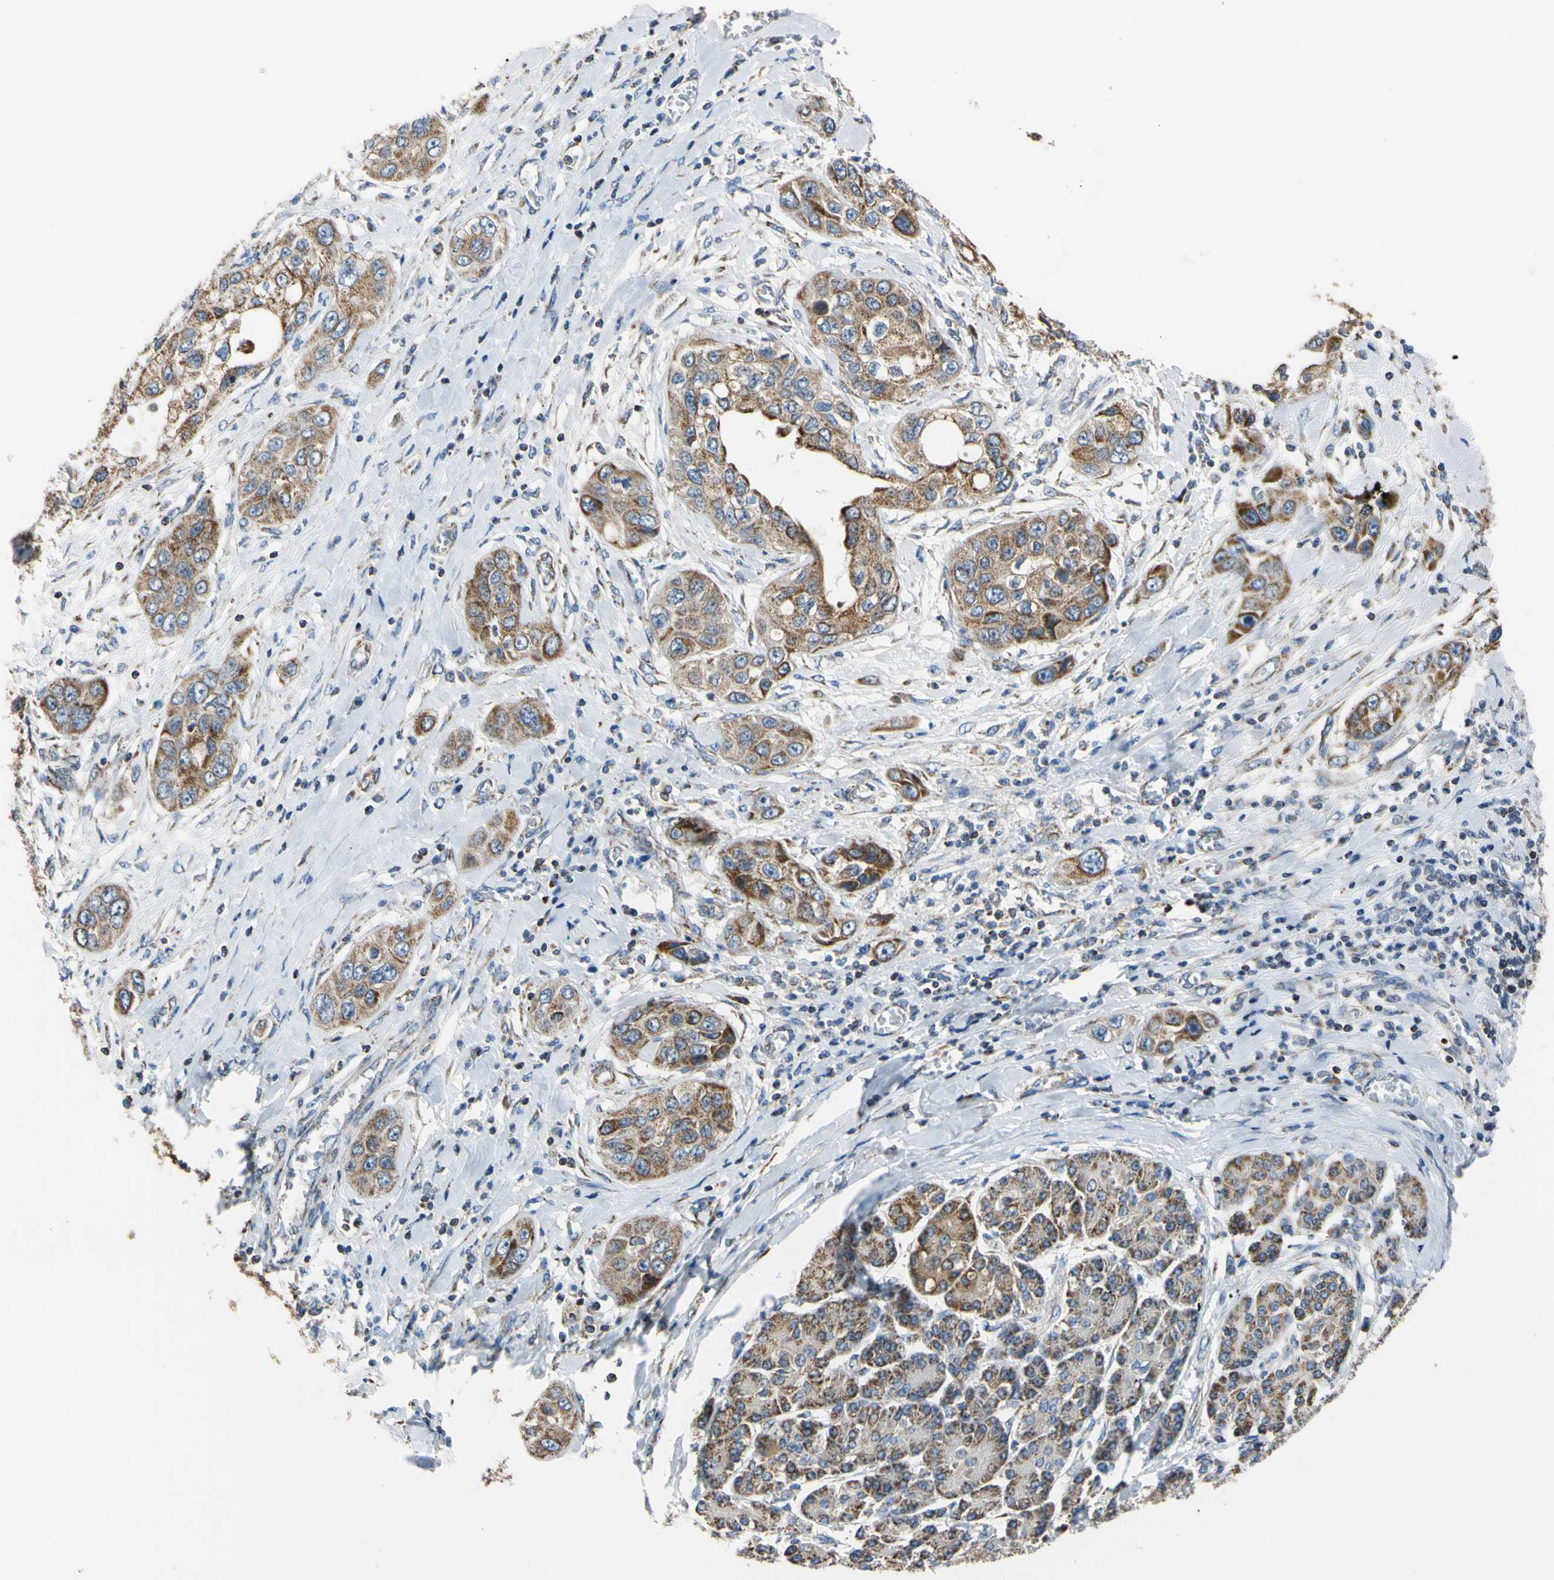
{"staining": {"intensity": "moderate", "quantity": ">75%", "location": "cytoplasmic/membranous"}, "tissue": "pancreatic cancer", "cell_type": "Tumor cells", "image_type": "cancer", "snomed": [{"axis": "morphology", "description": "Adenocarcinoma, NOS"}, {"axis": "topography", "description": "Pancreas"}], "caption": "Tumor cells exhibit medium levels of moderate cytoplasmic/membranous staining in about >75% of cells in human pancreatic adenocarcinoma.", "gene": "CLPP", "patient": {"sex": "female", "age": 70}}